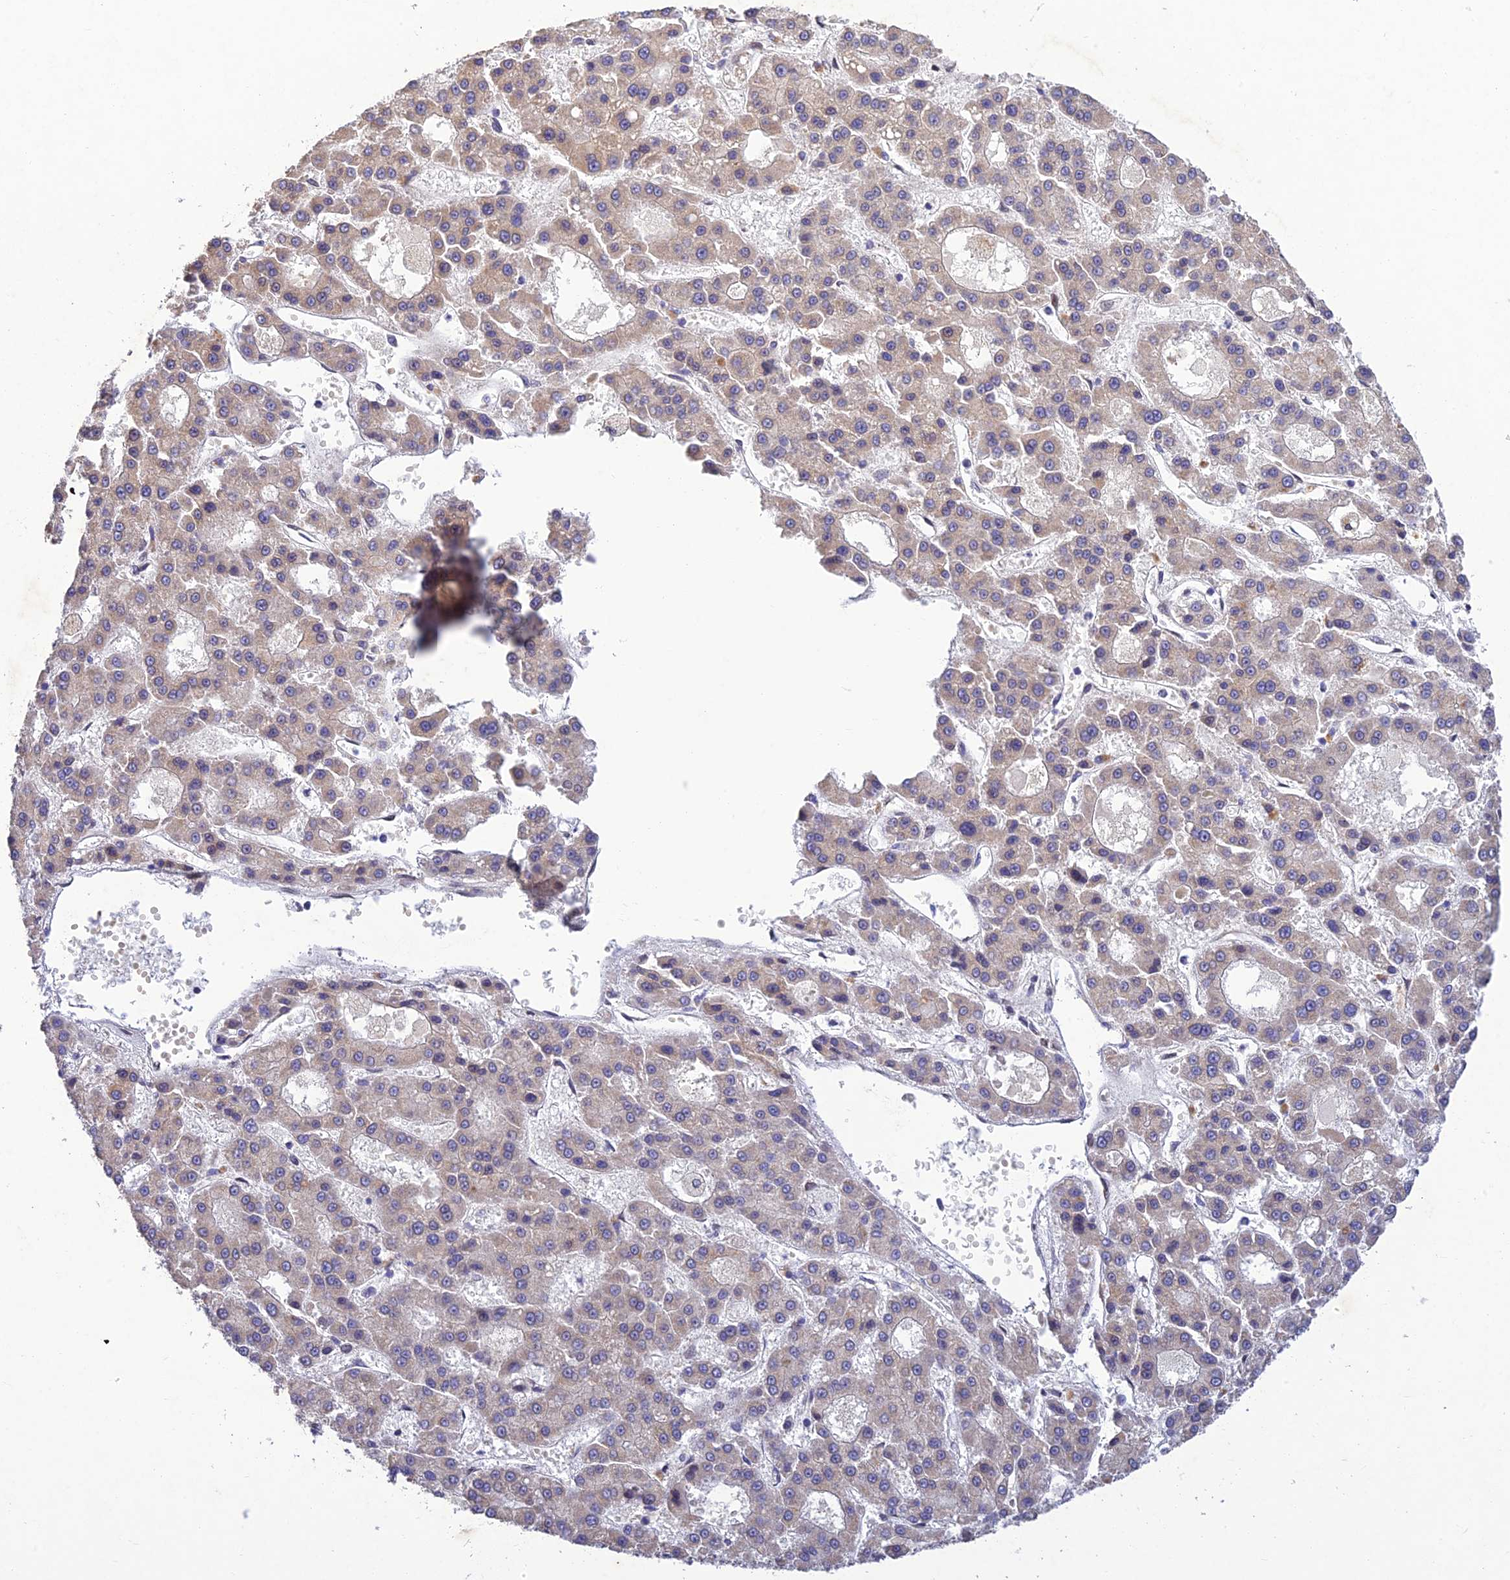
{"staining": {"intensity": "weak", "quantity": ">75%", "location": "cytoplasmic/membranous"}, "tissue": "liver cancer", "cell_type": "Tumor cells", "image_type": "cancer", "snomed": [{"axis": "morphology", "description": "Carcinoma, Hepatocellular, NOS"}, {"axis": "topography", "description": "Liver"}], "caption": "This photomicrograph shows liver cancer (hepatocellular carcinoma) stained with IHC to label a protein in brown. The cytoplasmic/membranous of tumor cells show weak positivity for the protein. Nuclei are counter-stained blue.", "gene": "MGAT2", "patient": {"sex": "male", "age": 70}}